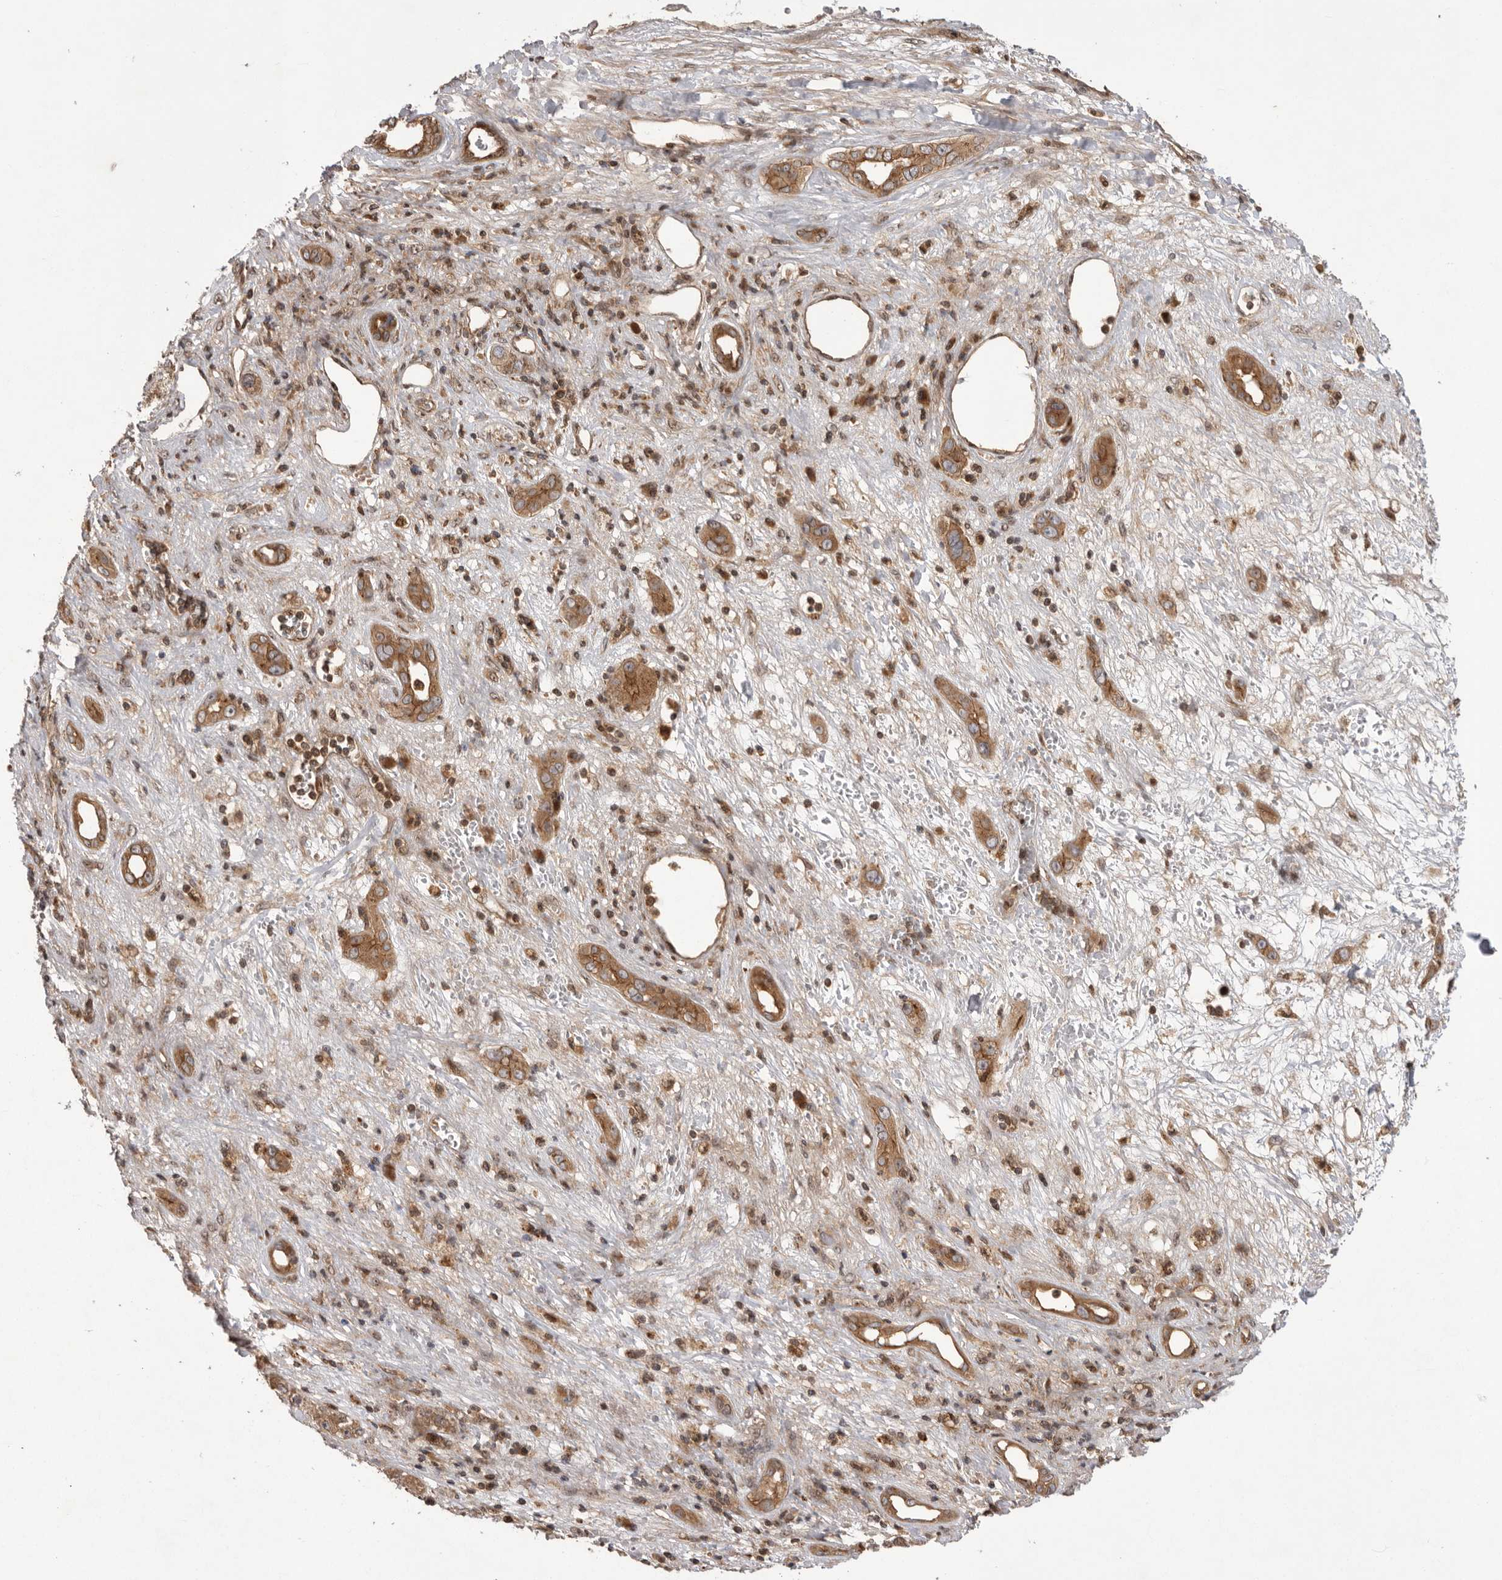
{"staining": {"intensity": "moderate", "quantity": ">75%", "location": "cytoplasmic/membranous"}, "tissue": "liver cancer", "cell_type": "Tumor cells", "image_type": "cancer", "snomed": [{"axis": "morphology", "description": "Carcinoma, Hepatocellular, NOS"}, {"axis": "topography", "description": "Liver"}], "caption": "This image exhibits immunohistochemistry staining of human liver cancer (hepatocellular carcinoma), with medium moderate cytoplasmic/membranous staining in approximately >75% of tumor cells.", "gene": "DHDDS", "patient": {"sex": "female", "age": 73}}